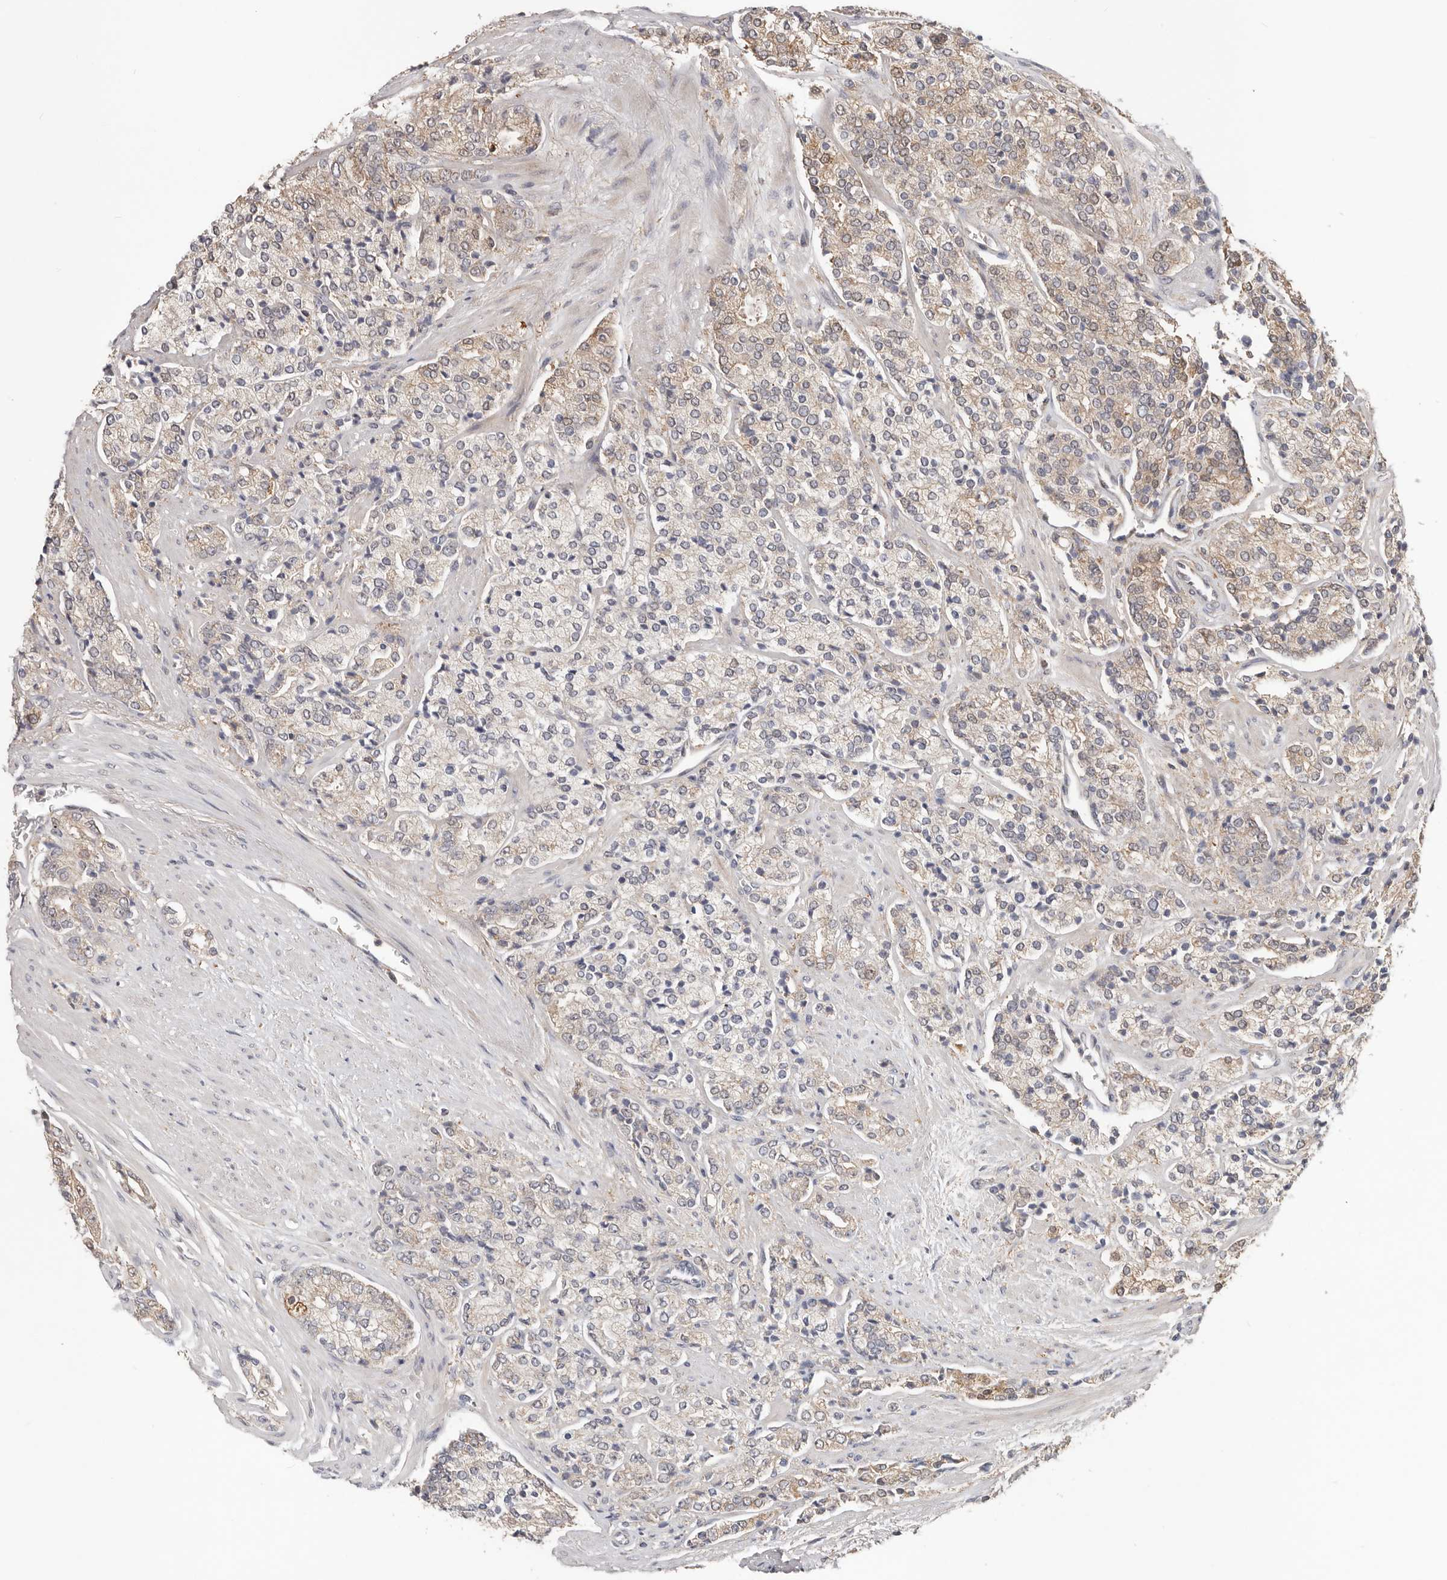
{"staining": {"intensity": "moderate", "quantity": "<25%", "location": "cytoplasmic/membranous"}, "tissue": "prostate cancer", "cell_type": "Tumor cells", "image_type": "cancer", "snomed": [{"axis": "morphology", "description": "Adenocarcinoma, High grade"}, {"axis": "topography", "description": "Prostate"}], "caption": "The photomicrograph displays immunohistochemical staining of prostate cancer. There is moderate cytoplasmic/membranous positivity is seen in approximately <25% of tumor cells.", "gene": "LRP6", "patient": {"sex": "male", "age": 71}}